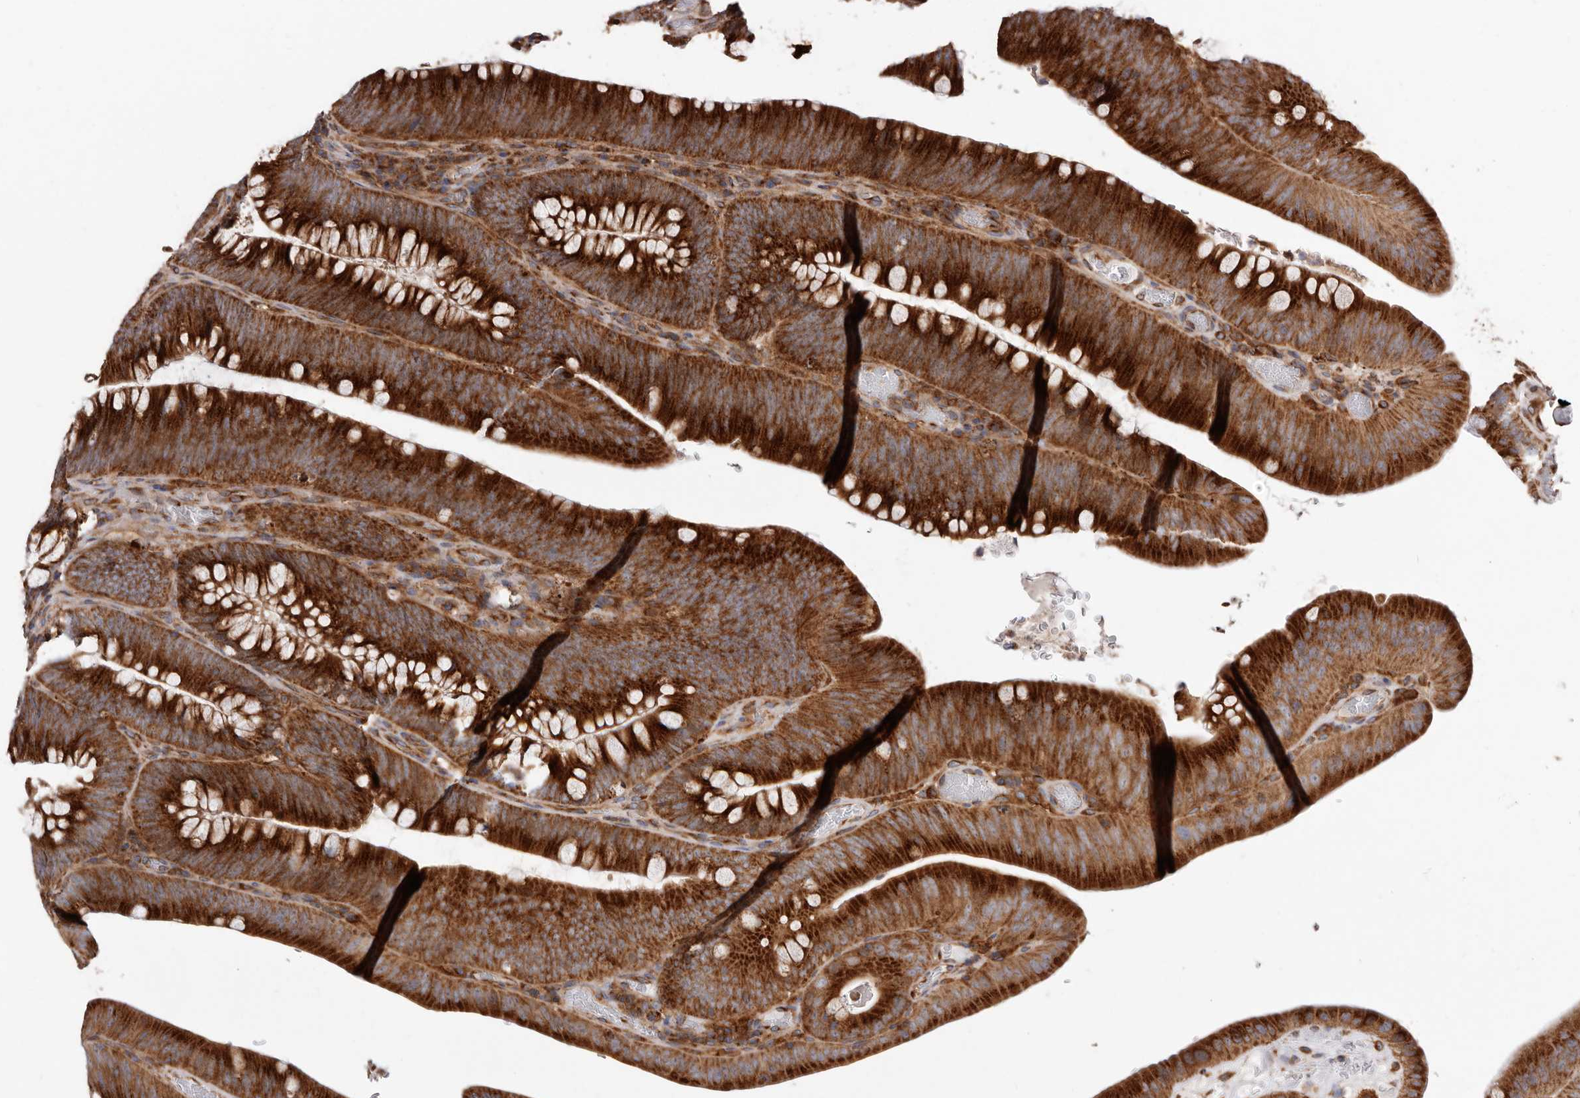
{"staining": {"intensity": "strong", "quantity": ">75%", "location": "cytoplasmic/membranous"}, "tissue": "colorectal cancer", "cell_type": "Tumor cells", "image_type": "cancer", "snomed": [{"axis": "morphology", "description": "Normal tissue, NOS"}, {"axis": "topography", "description": "Colon"}], "caption": "Immunohistochemistry (IHC) photomicrograph of neoplastic tissue: colorectal cancer stained using immunohistochemistry shows high levels of strong protein expression localized specifically in the cytoplasmic/membranous of tumor cells, appearing as a cytoplasmic/membranous brown color.", "gene": "COQ8B", "patient": {"sex": "female", "age": 82}}